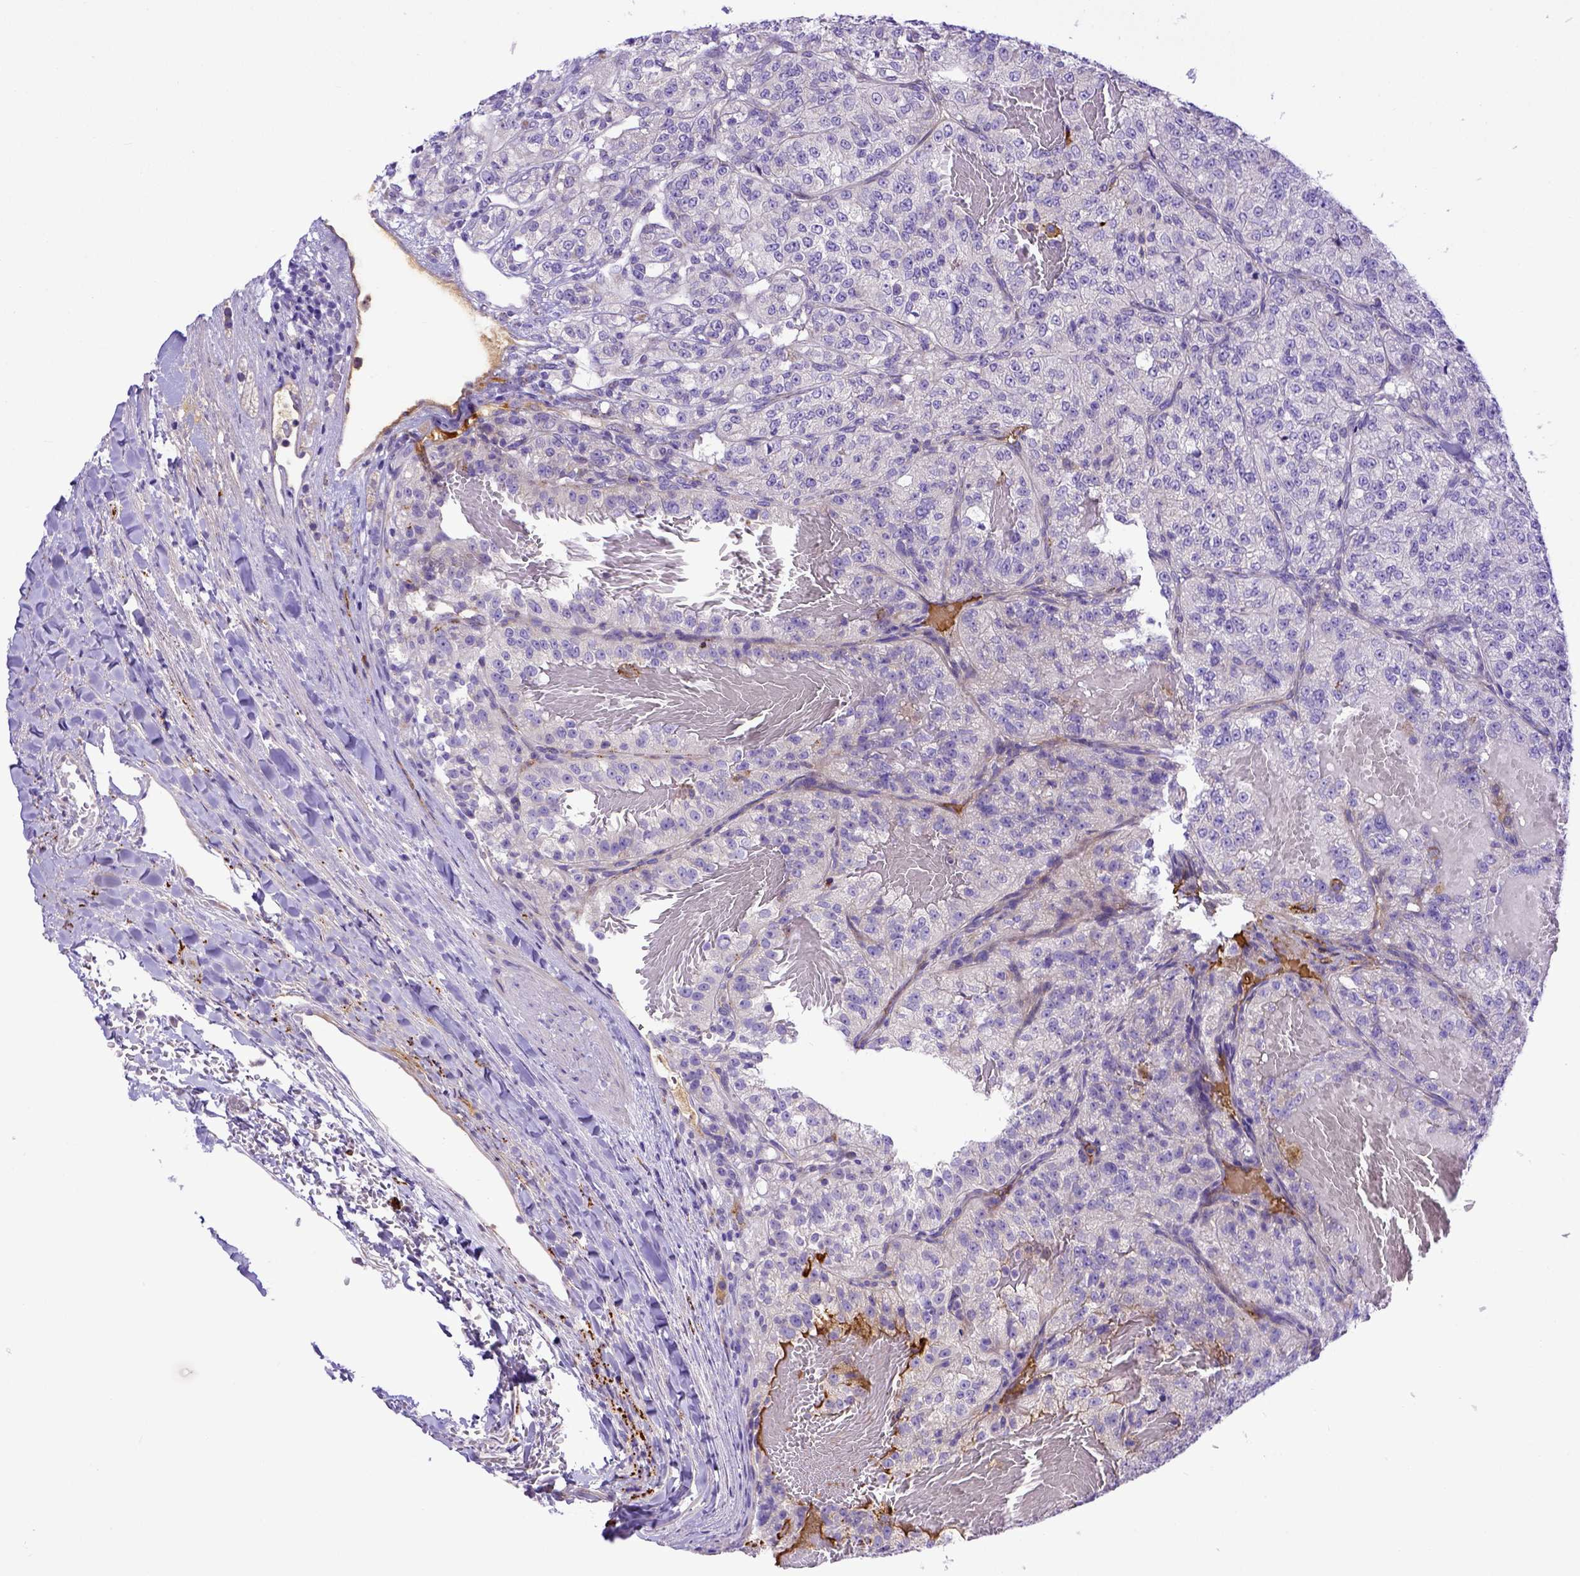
{"staining": {"intensity": "negative", "quantity": "none", "location": "none"}, "tissue": "renal cancer", "cell_type": "Tumor cells", "image_type": "cancer", "snomed": [{"axis": "morphology", "description": "Adenocarcinoma, NOS"}, {"axis": "topography", "description": "Kidney"}], "caption": "An IHC micrograph of adenocarcinoma (renal) is shown. There is no staining in tumor cells of adenocarcinoma (renal). Nuclei are stained in blue.", "gene": "CFAP300", "patient": {"sex": "female", "age": 63}}